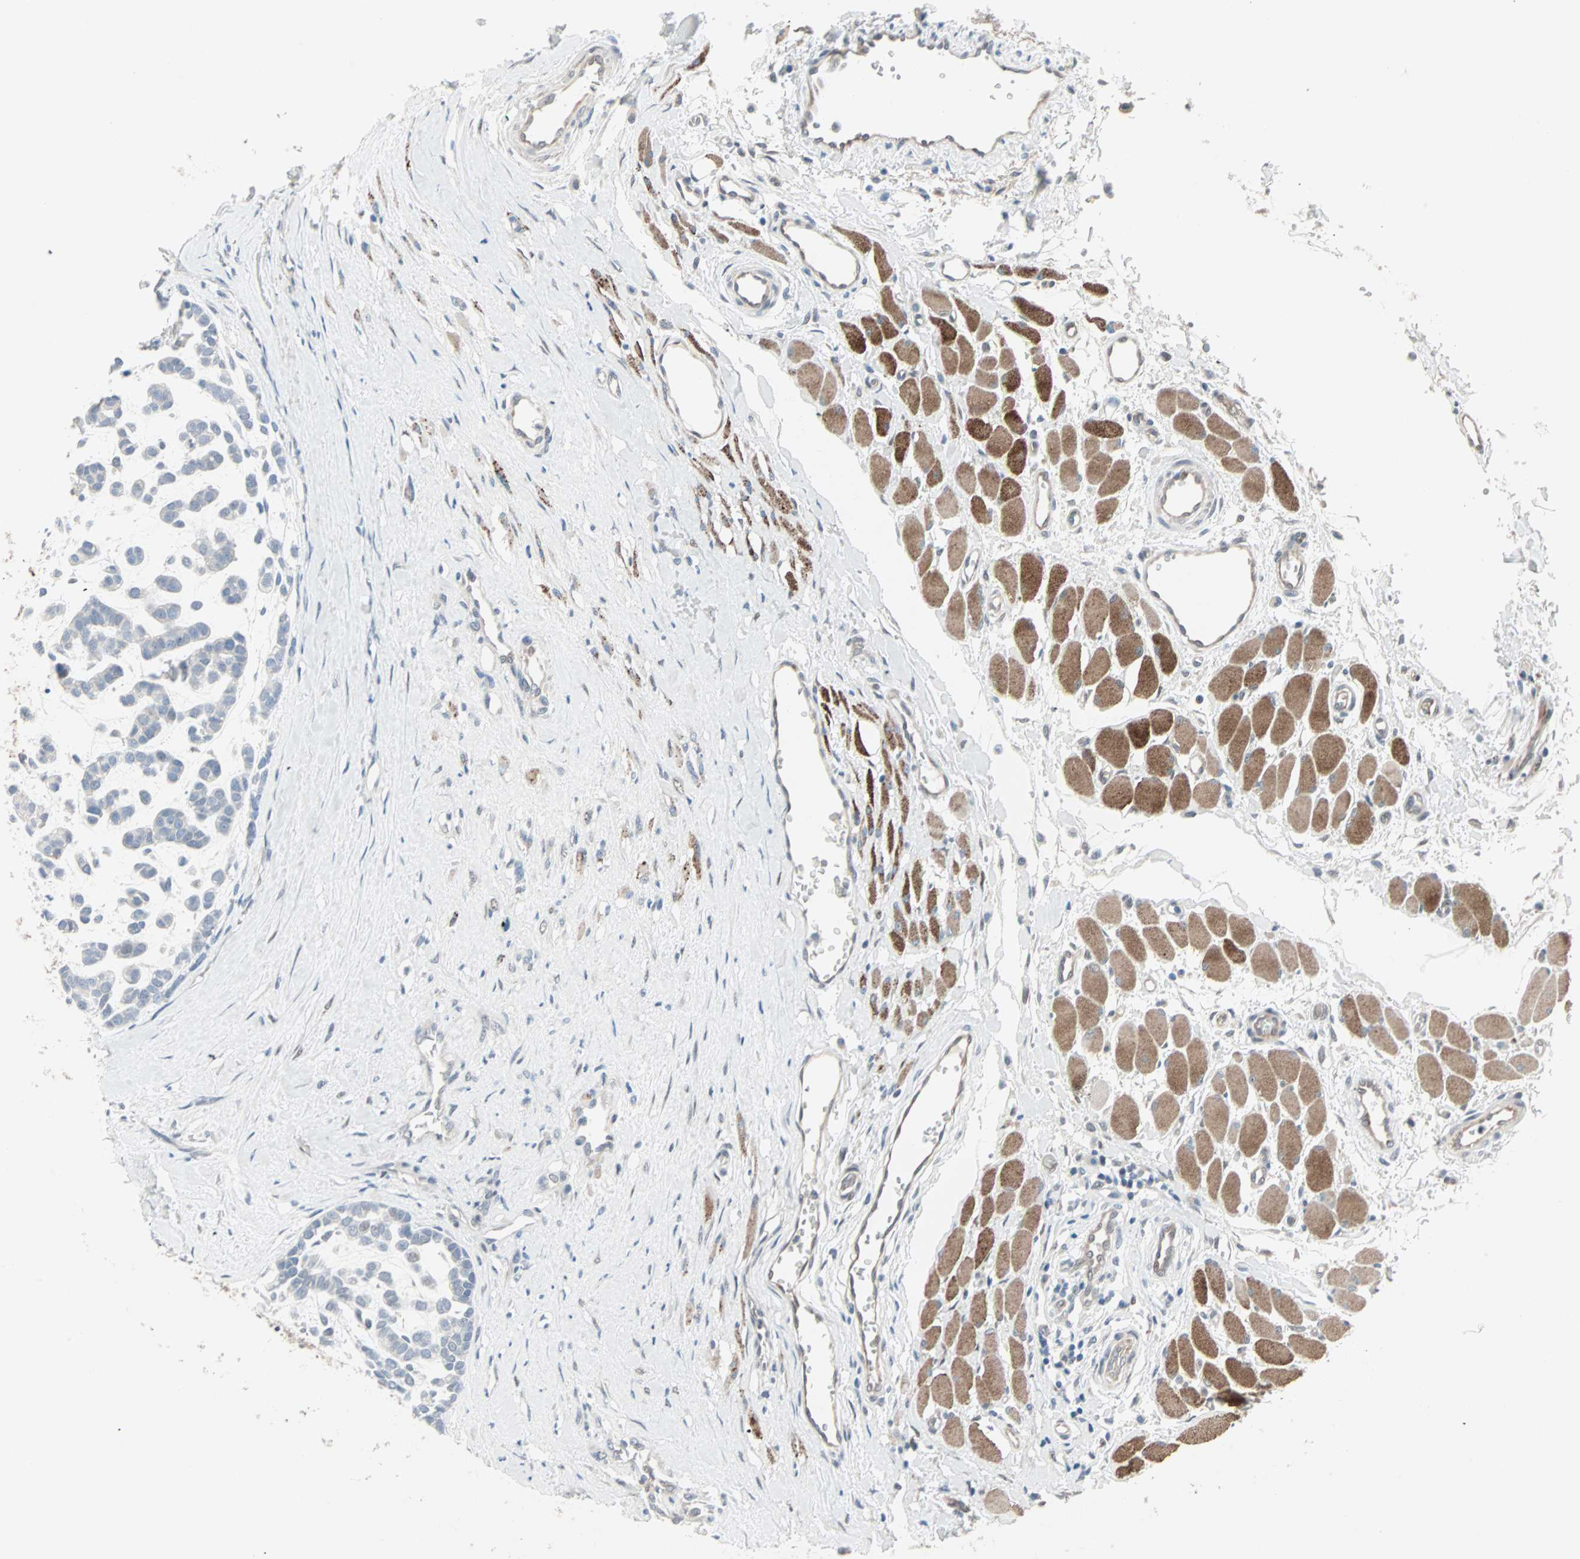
{"staining": {"intensity": "negative", "quantity": "none", "location": "none"}, "tissue": "head and neck cancer", "cell_type": "Tumor cells", "image_type": "cancer", "snomed": [{"axis": "morphology", "description": "Adenocarcinoma, NOS"}, {"axis": "morphology", "description": "Adenoma, NOS"}, {"axis": "topography", "description": "Head-Neck"}], "caption": "Immunohistochemical staining of human head and neck cancer (adenoma) demonstrates no significant positivity in tumor cells.", "gene": "CAND2", "patient": {"sex": "female", "age": 55}}